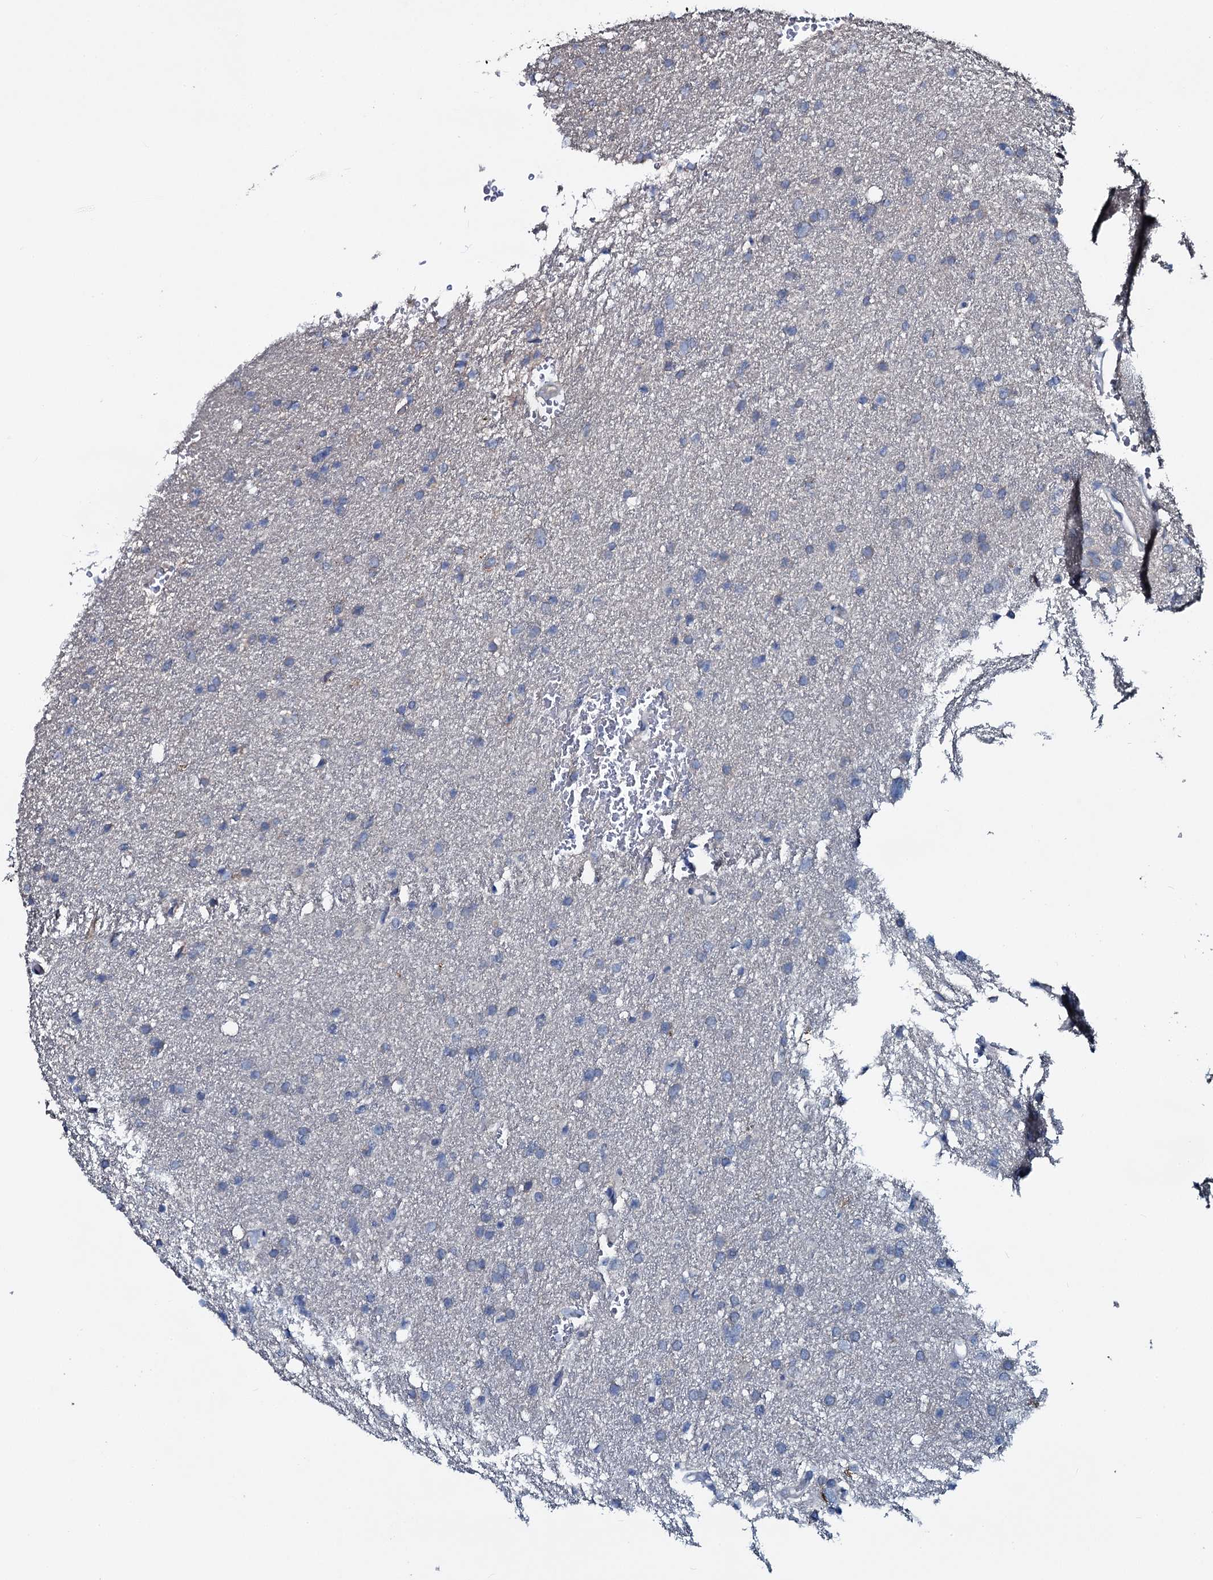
{"staining": {"intensity": "negative", "quantity": "none", "location": "none"}, "tissue": "glioma", "cell_type": "Tumor cells", "image_type": "cancer", "snomed": [{"axis": "morphology", "description": "Glioma, malignant, High grade"}, {"axis": "topography", "description": "Cerebral cortex"}], "caption": "Protein analysis of malignant high-grade glioma displays no significant positivity in tumor cells. The staining was performed using DAB (3,3'-diaminobenzidine) to visualize the protein expression in brown, while the nuclei were stained in blue with hematoxylin (Magnification: 20x).", "gene": "IL12B", "patient": {"sex": "female", "age": 36}}